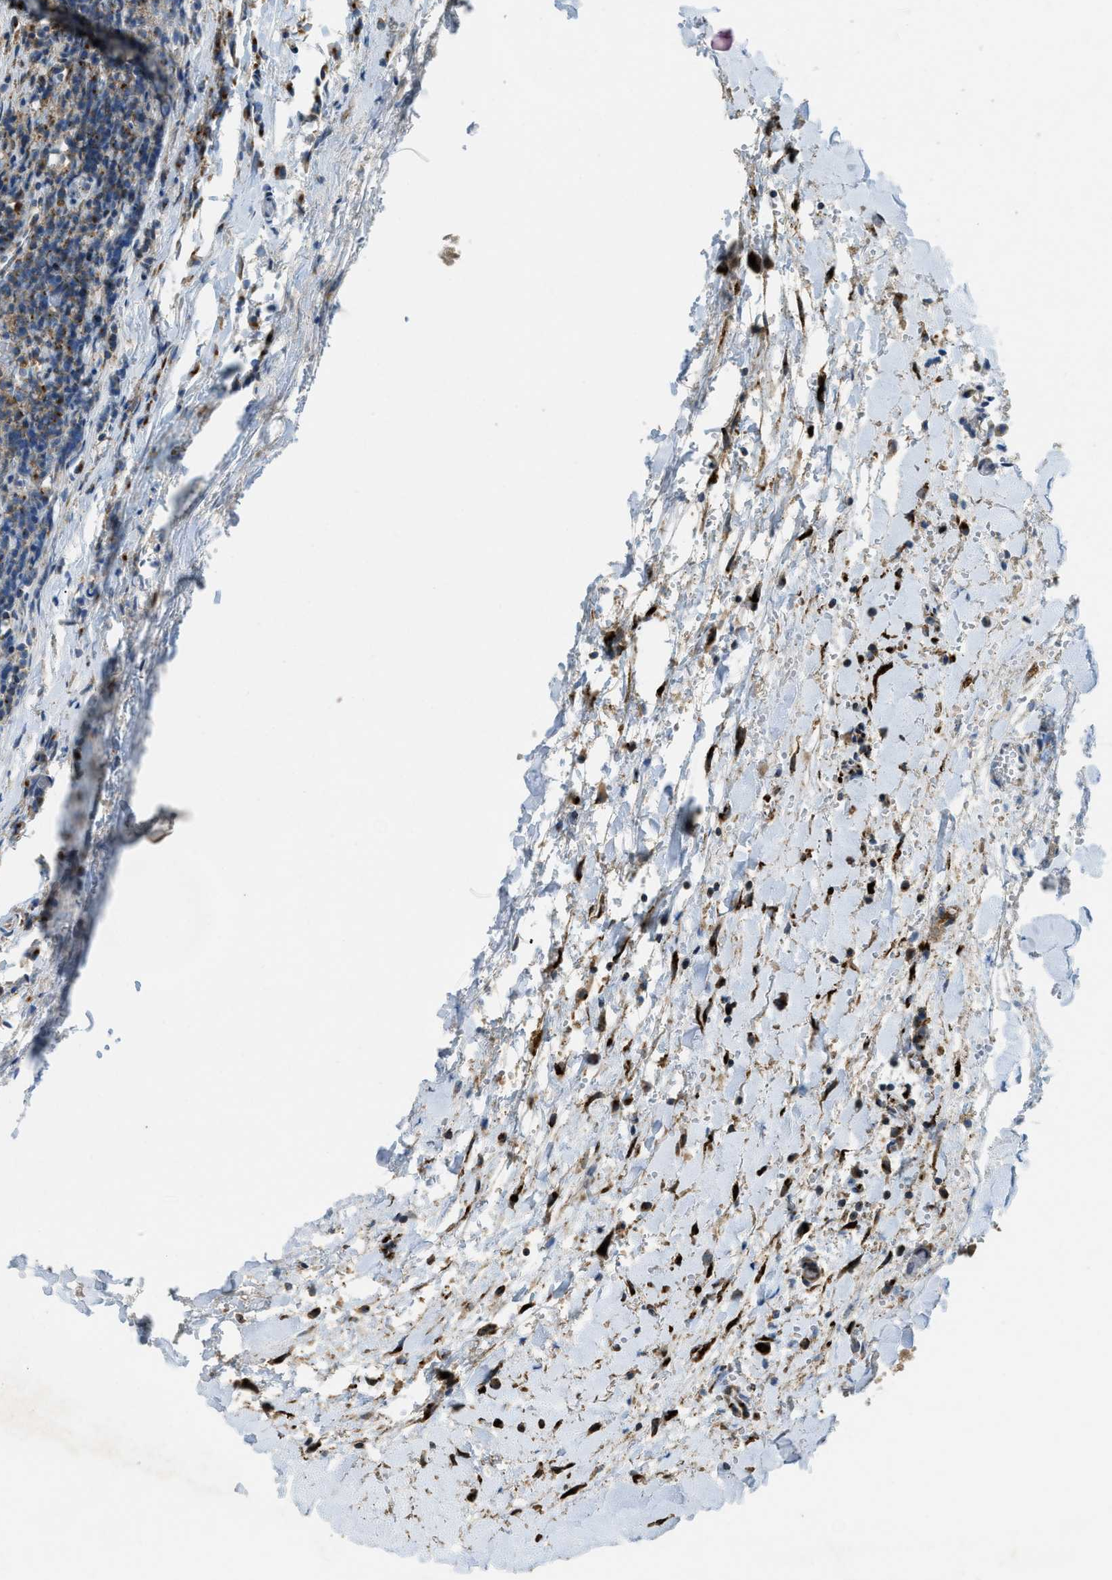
{"staining": {"intensity": "moderate", "quantity": ">75%", "location": "cytoplasmic/membranous"}, "tissue": "head and neck cancer", "cell_type": "Tumor cells", "image_type": "cancer", "snomed": [{"axis": "morphology", "description": "Squamous cell carcinoma, NOS"}, {"axis": "morphology", "description": "Squamous cell carcinoma, metastatic, NOS"}, {"axis": "topography", "description": "Lymph node"}, {"axis": "topography", "description": "Head-Neck"}], "caption": "Immunohistochemistry of human head and neck metastatic squamous cell carcinoma exhibits medium levels of moderate cytoplasmic/membranous expression in approximately >75% of tumor cells.", "gene": "IPO7", "patient": {"sex": "male", "age": 62}}